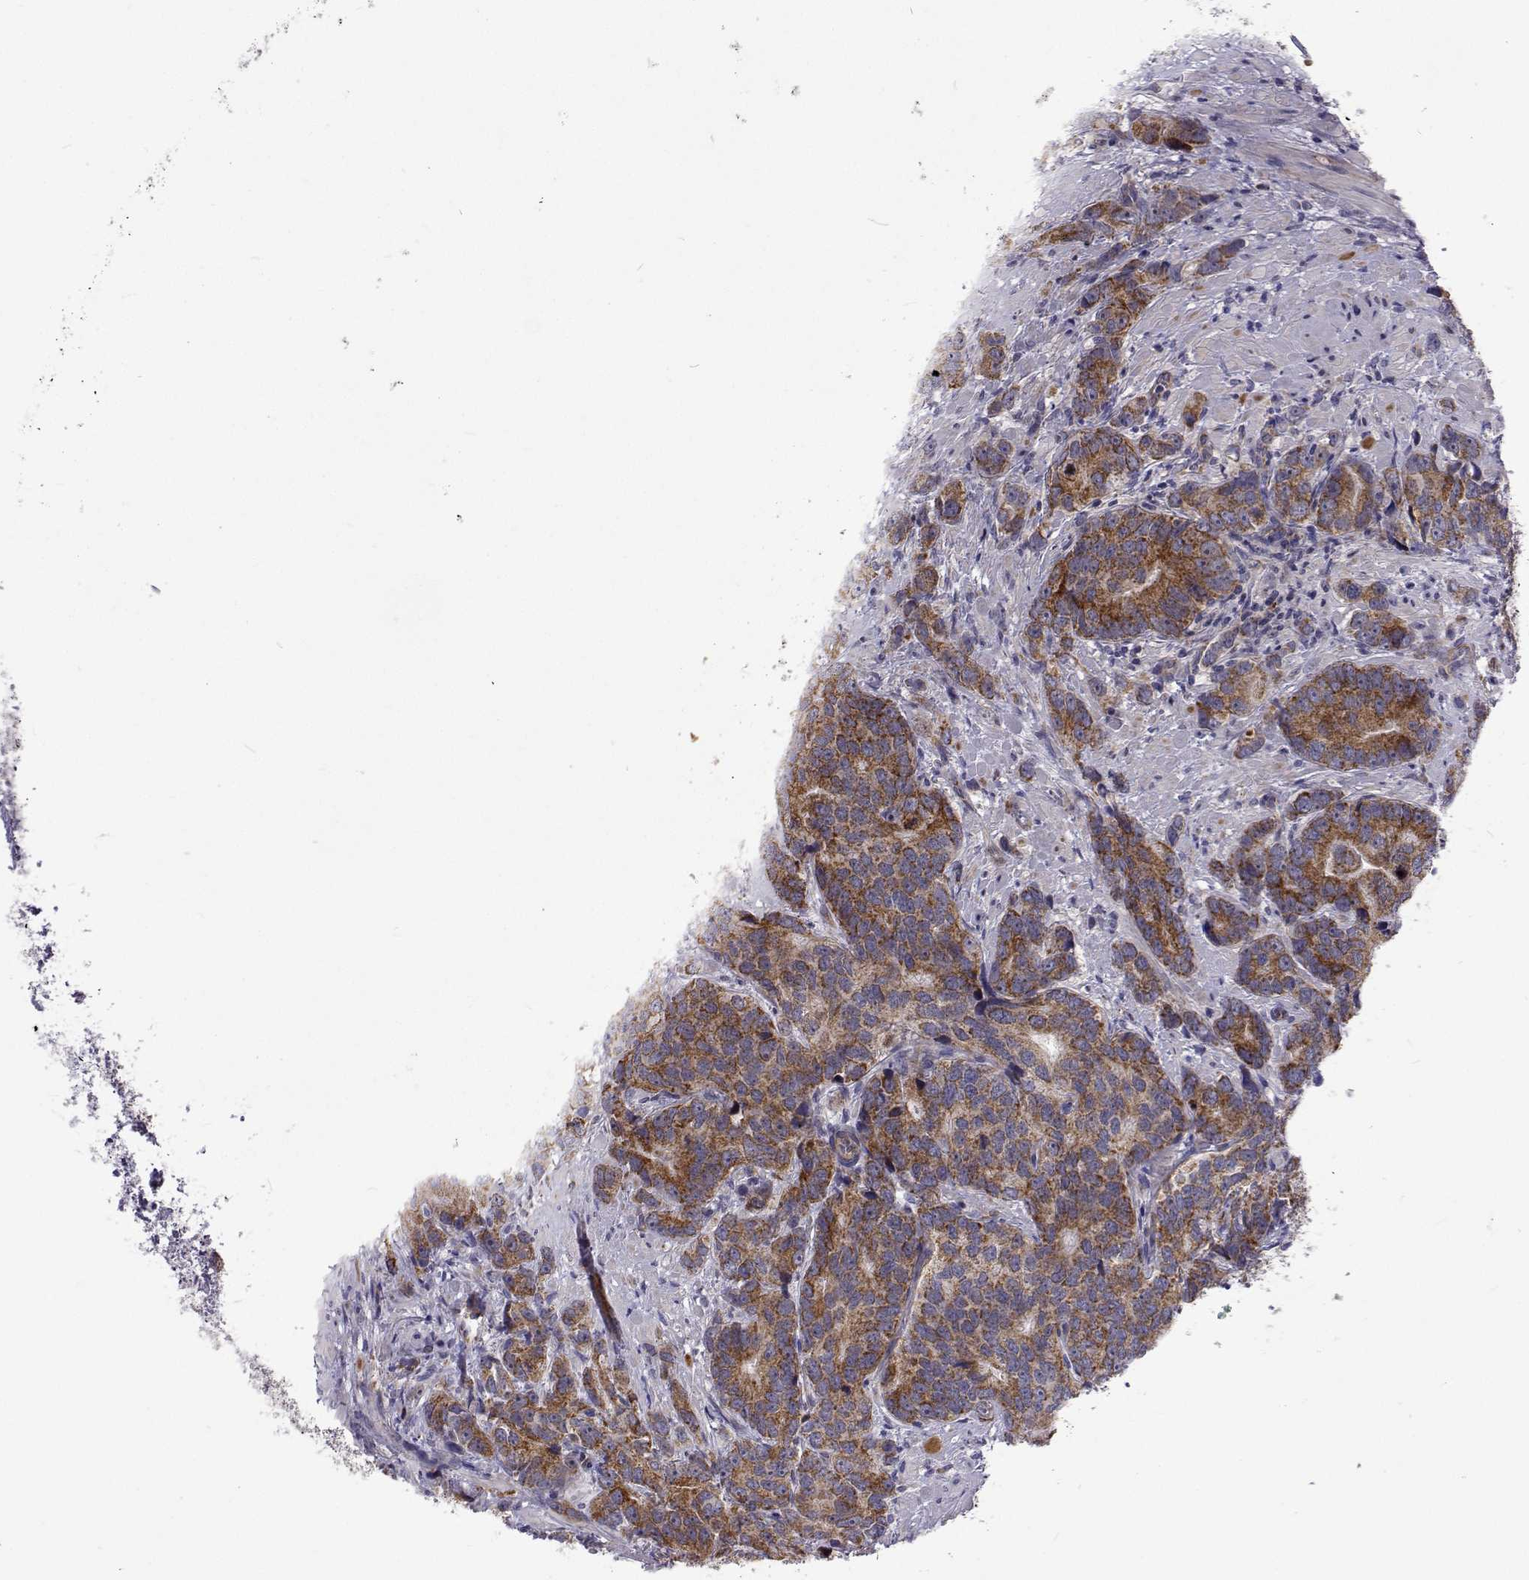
{"staining": {"intensity": "moderate", "quantity": ">75%", "location": "cytoplasmic/membranous"}, "tissue": "prostate cancer", "cell_type": "Tumor cells", "image_type": "cancer", "snomed": [{"axis": "morphology", "description": "Adenocarcinoma, High grade"}, {"axis": "topography", "description": "Prostate"}], "caption": "An image of high-grade adenocarcinoma (prostate) stained for a protein reveals moderate cytoplasmic/membranous brown staining in tumor cells.", "gene": "DHTKD1", "patient": {"sex": "male", "age": 90}}